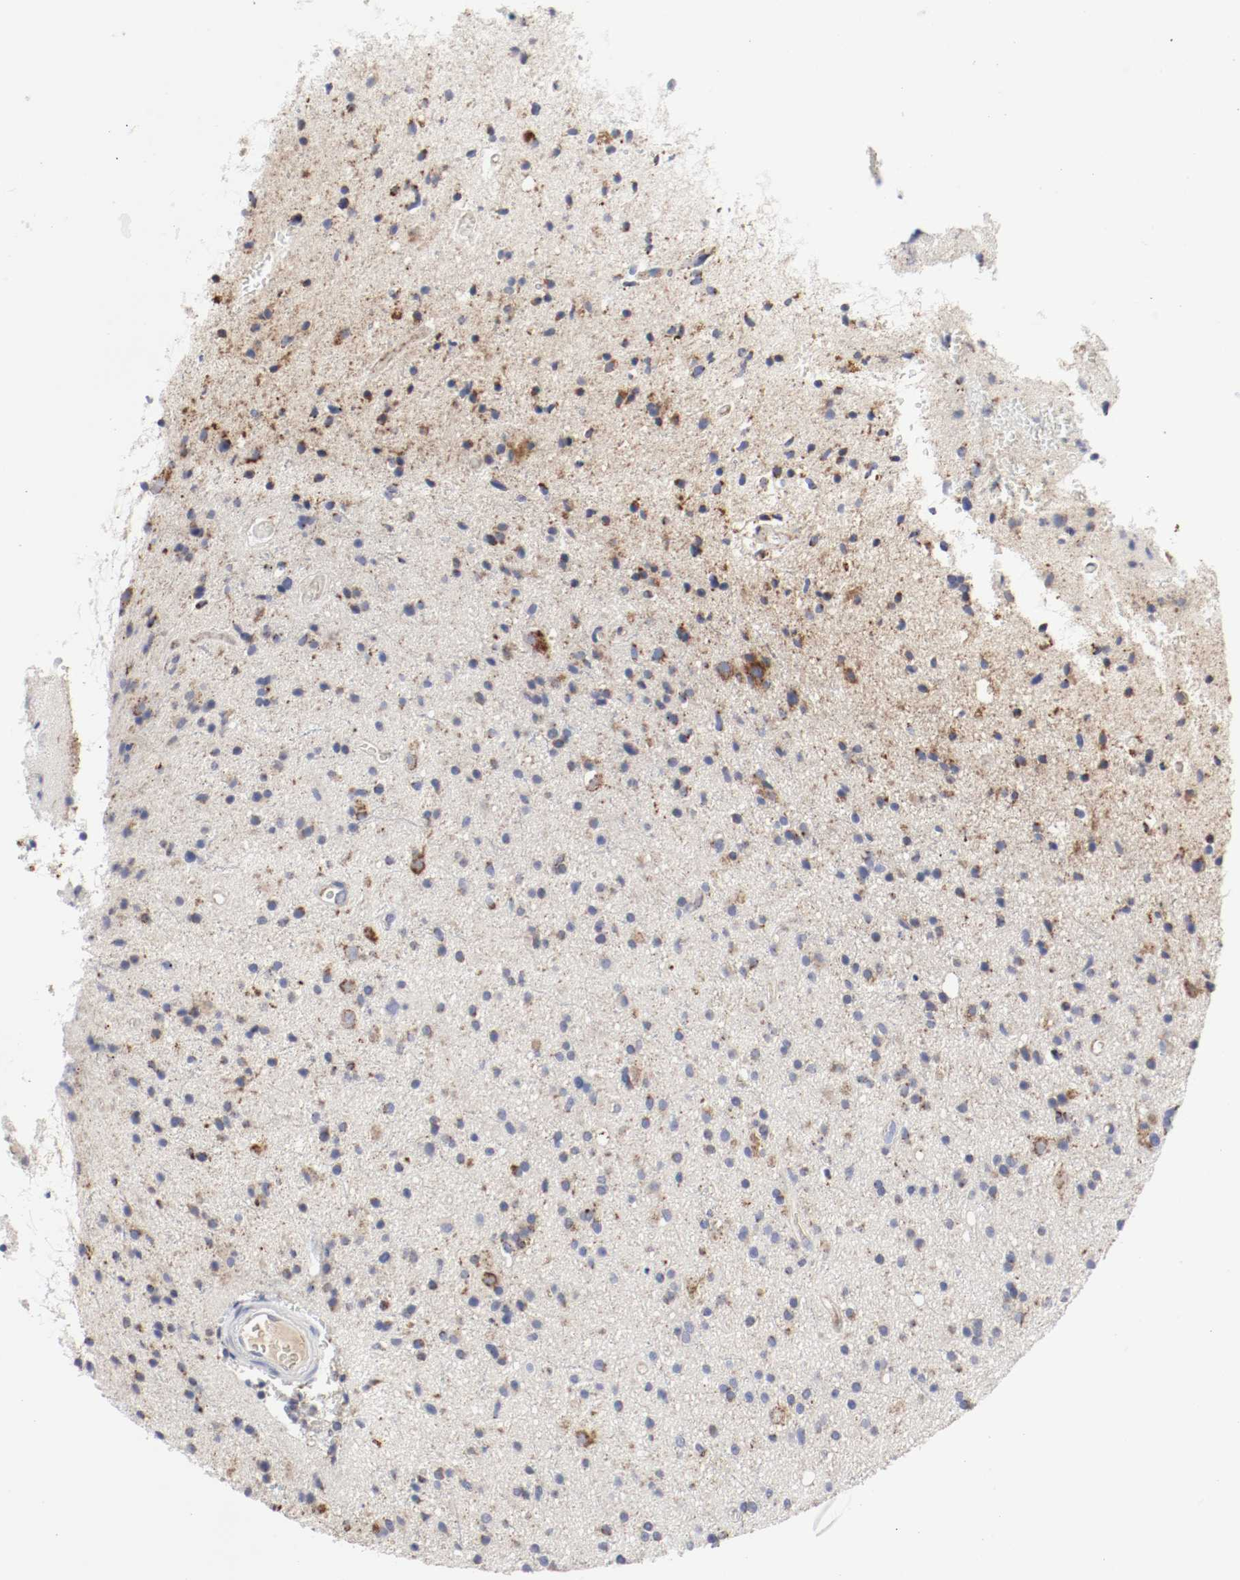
{"staining": {"intensity": "weak", "quantity": "<25%", "location": "cytoplasmic/membranous"}, "tissue": "glioma", "cell_type": "Tumor cells", "image_type": "cancer", "snomed": [{"axis": "morphology", "description": "Glioma, malignant, High grade"}, {"axis": "topography", "description": "Brain"}], "caption": "IHC of human glioma displays no staining in tumor cells. (DAB IHC, high magnification).", "gene": "AFG3L2", "patient": {"sex": "male", "age": 33}}